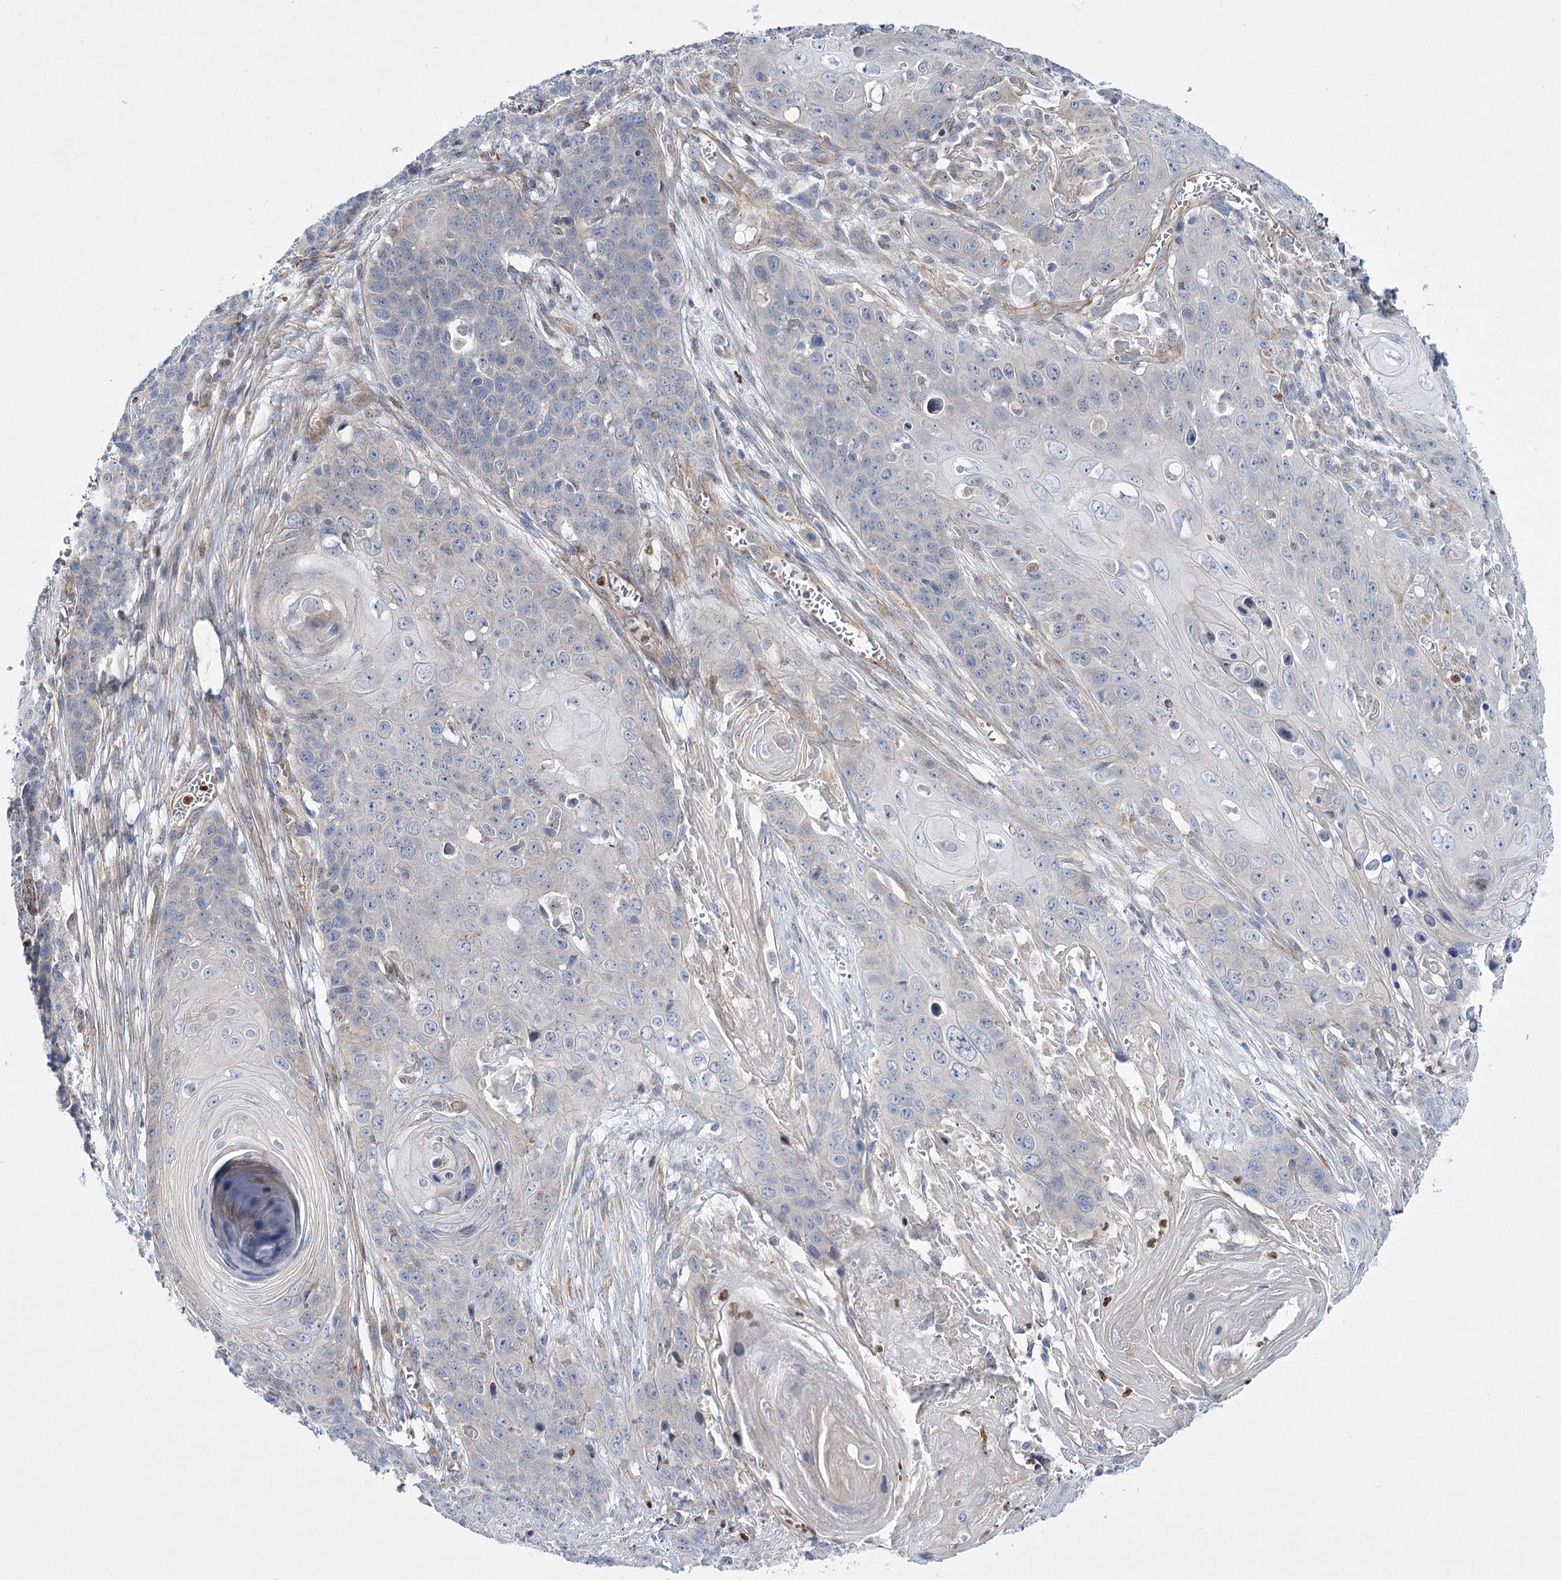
{"staining": {"intensity": "weak", "quantity": "<25%", "location": "cytoplasmic/membranous"}, "tissue": "skin cancer", "cell_type": "Tumor cells", "image_type": "cancer", "snomed": [{"axis": "morphology", "description": "Squamous cell carcinoma, NOS"}, {"axis": "topography", "description": "Skin"}], "caption": "Human skin cancer (squamous cell carcinoma) stained for a protein using IHC exhibits no positivity in tumor cells.", "gene": "THAP6", "patient": {"sex": "male", "age": 55}}